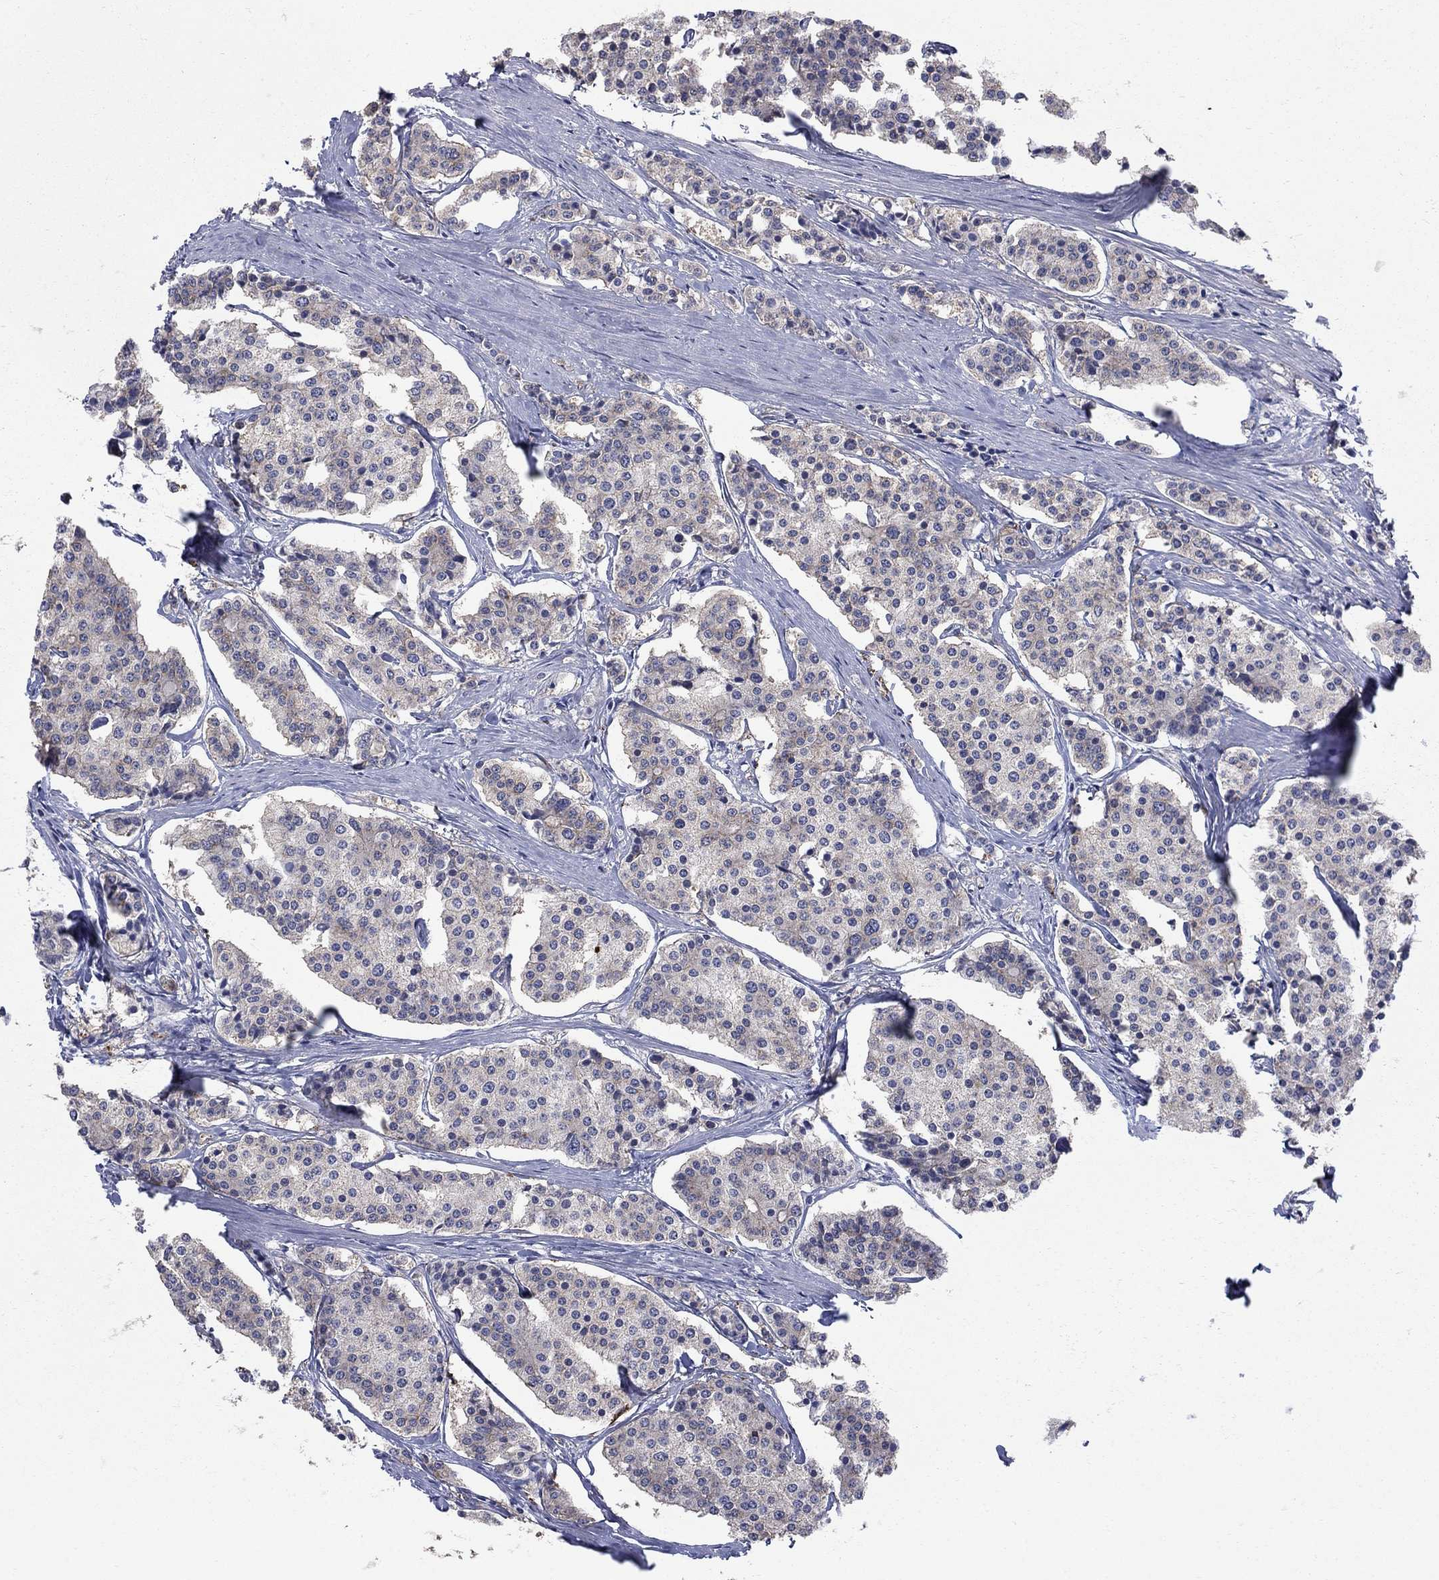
{"staining": {"intensity": "negative", "quantity": "none", "location": "none"}, "tissue": "carcinoid", "cell_type": "Tumor cells", "image_type": "cancer", "snomed": [{"axis": "morphology", "description": "Carcinoid, malignant, NOS"}, {"axis": "topography", "description": "Small intestine"}], "caption": "Carcinoid (malignant) was stained to show a protein in brown. There is no significant positivity in tumor cells.", "gene": "SEPTIN8", "patient": {"sex": "female", "age": 65}}